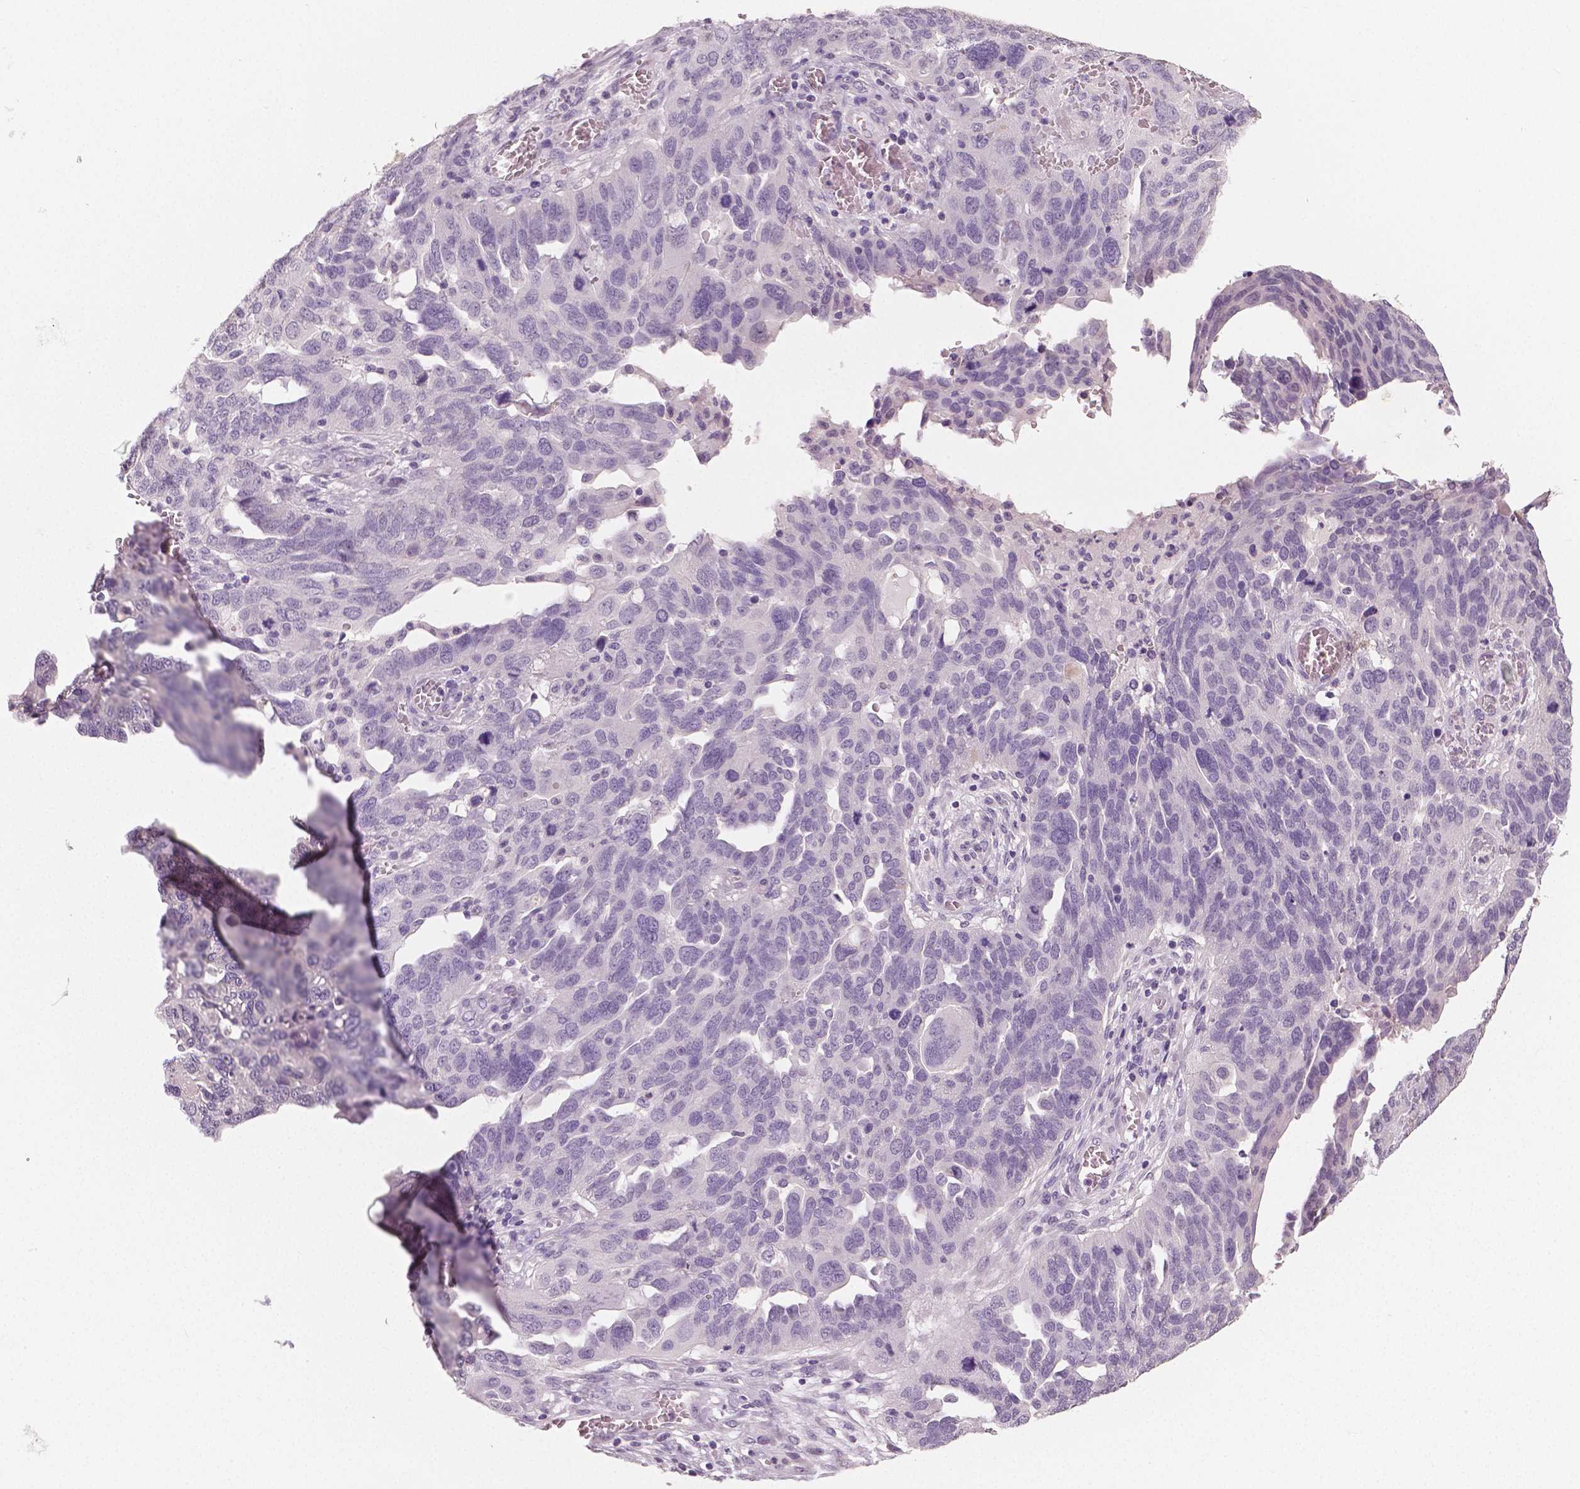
{"staining": {"intensity": "negative", "quantity": "none", "location": "none"}, "tissue": "ovarian cancer", "cell_type": "Tumor cells", "image_type": "cancer", "snomed": [{"axis": "morphology", "description": "Carcinoma, endometroid"}, {"axis": "topography", "description": "Soft tissue"}, {"axis": "topography", "description": "Ovary"}], "caption": "Human endometroid carcinoma (ovarian) stained for a protein using immunohistochemistry demonstrates no staining in tumor cells.", "gene": "NECAB1", "patient": {"sex": "female", "age": 52}}